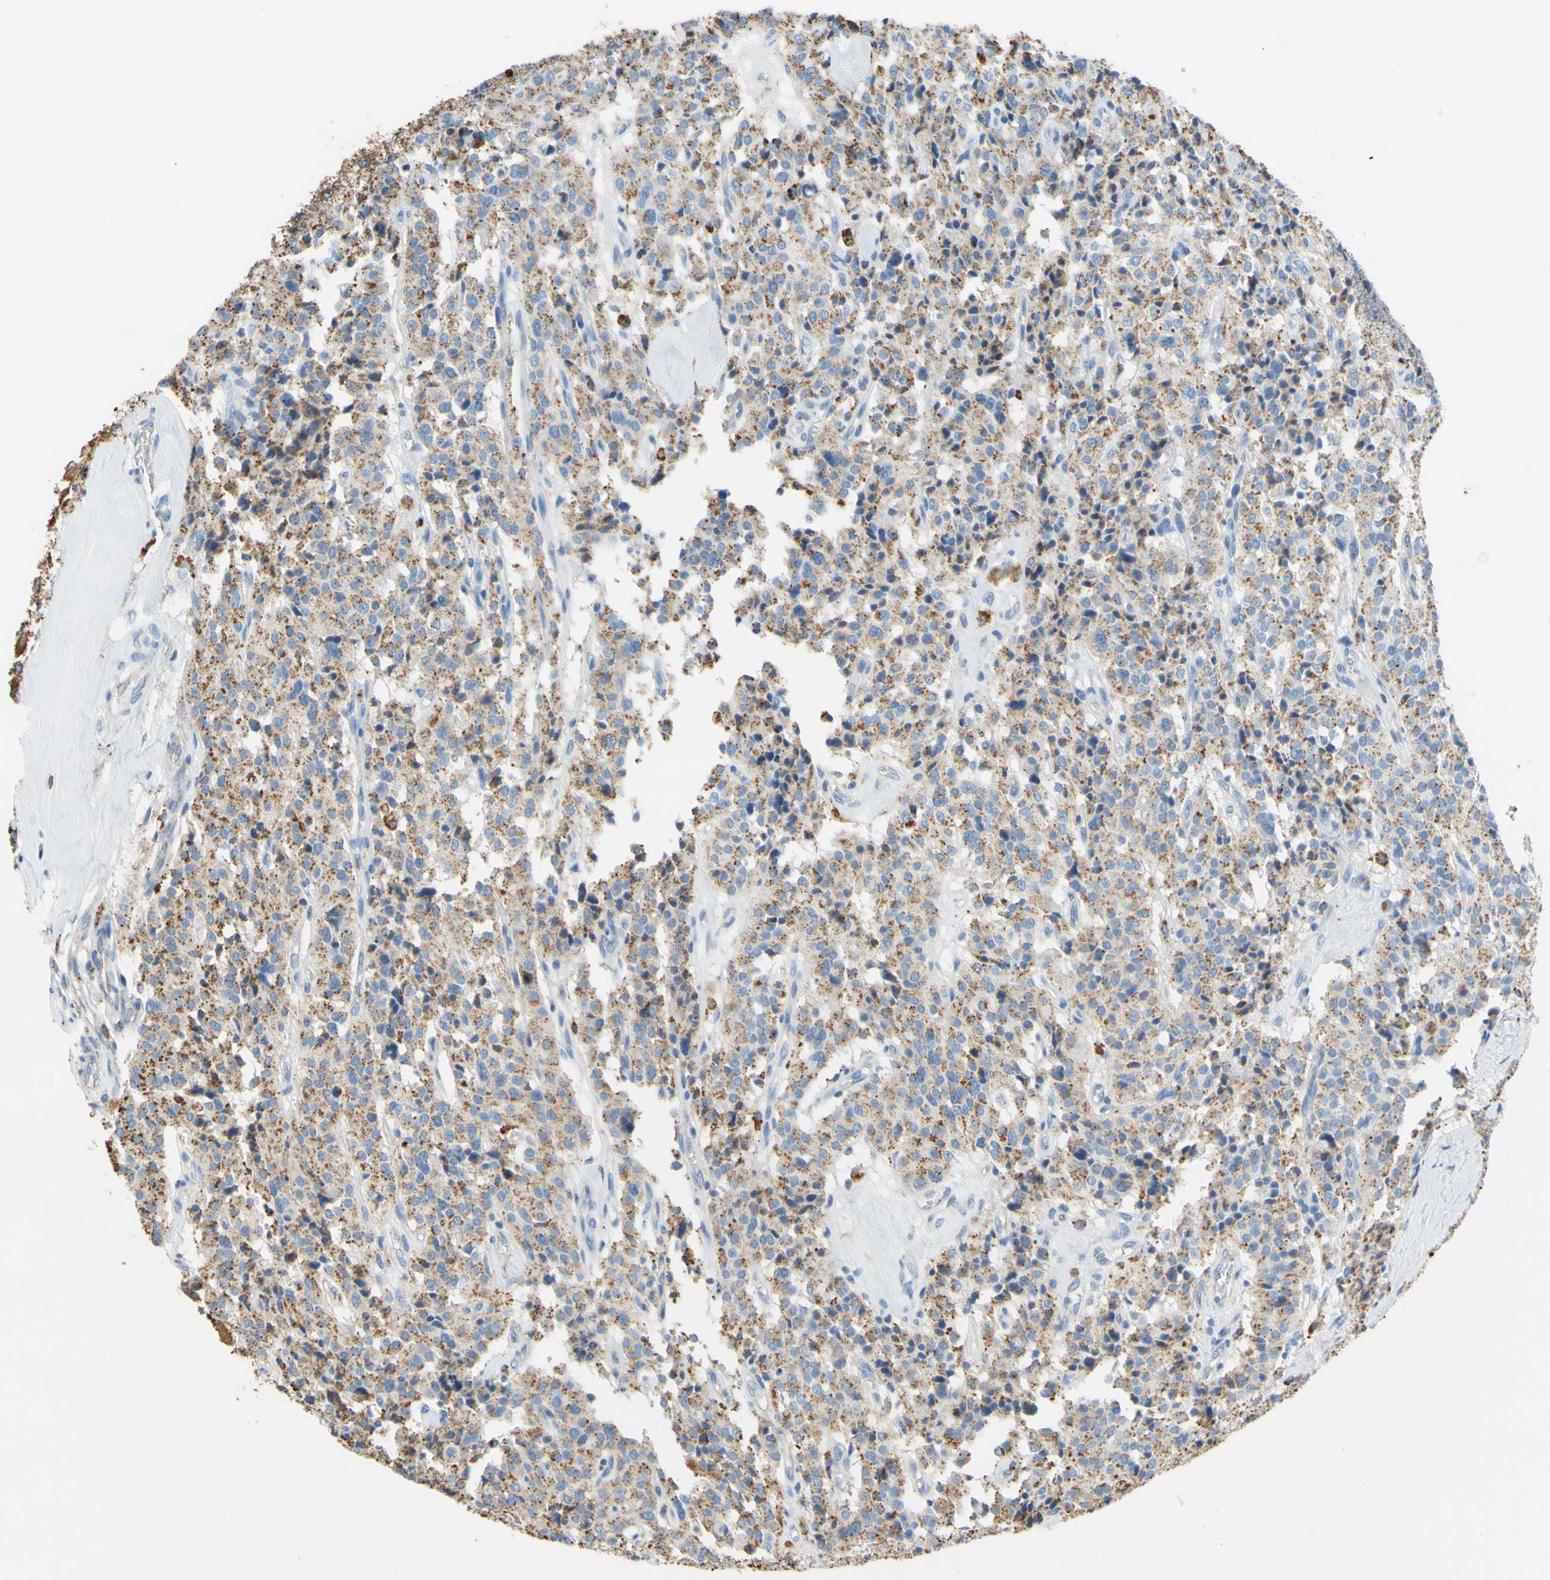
{"staining": {"intensity": "moderate", "quantity": ">75%", "location": "cytoplasmic/membranous"}, "tissue": "carcinoid", "cell_type": "Tumor cells", "image_type": "cancer", "snomed": [{"axis": "morphology", "description": "Carcinoid, malignant, NOS"}, {"axis": "topography", "description": "Lung"}], "caption": "Carcinoid was stained to show a protein in brown. There is medium levels of moderate cytoplasmic/membranous expression in about >75% of tumor cells.", "gene": "CTSD", "patient": {"sex": "male", "age": 30}}